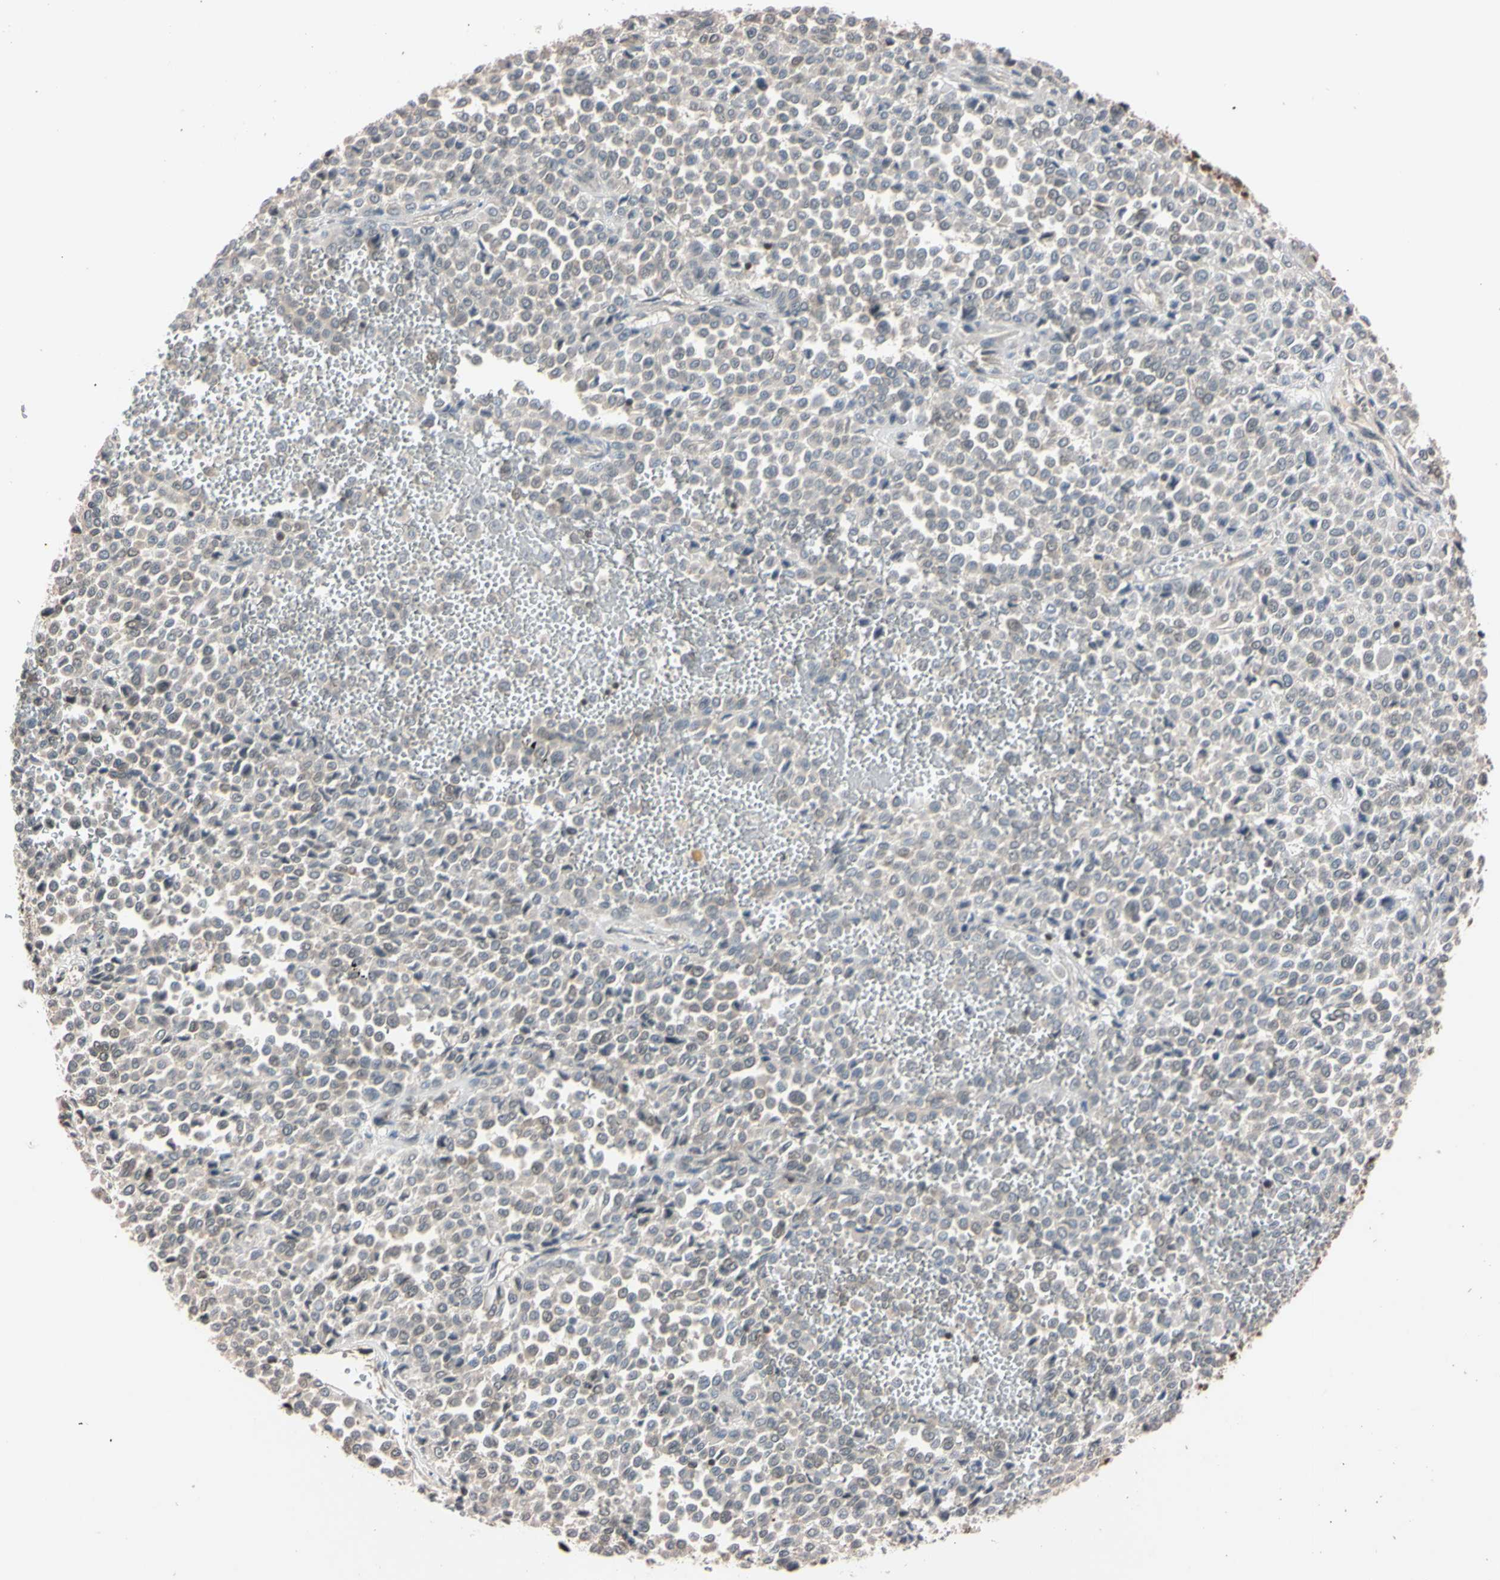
{"staining": {"intensity": "negative", "quantity": "none", "location": "none"}, "tissue": "melanoma", "cell_type": "Tumor cells", "image_type": "cancer", "snomed": [{"axis": "morphology", "description": "Malignant melanoma, Metastatic site"}, {"axis": "topography", "description": "Pancreas"}], "caption": "Melanoma was stained to show a protein in brown. There is no significant expression in tumor cells.", "gene": "UBE2I", "patient": {"sex": "female", "age": 30}}